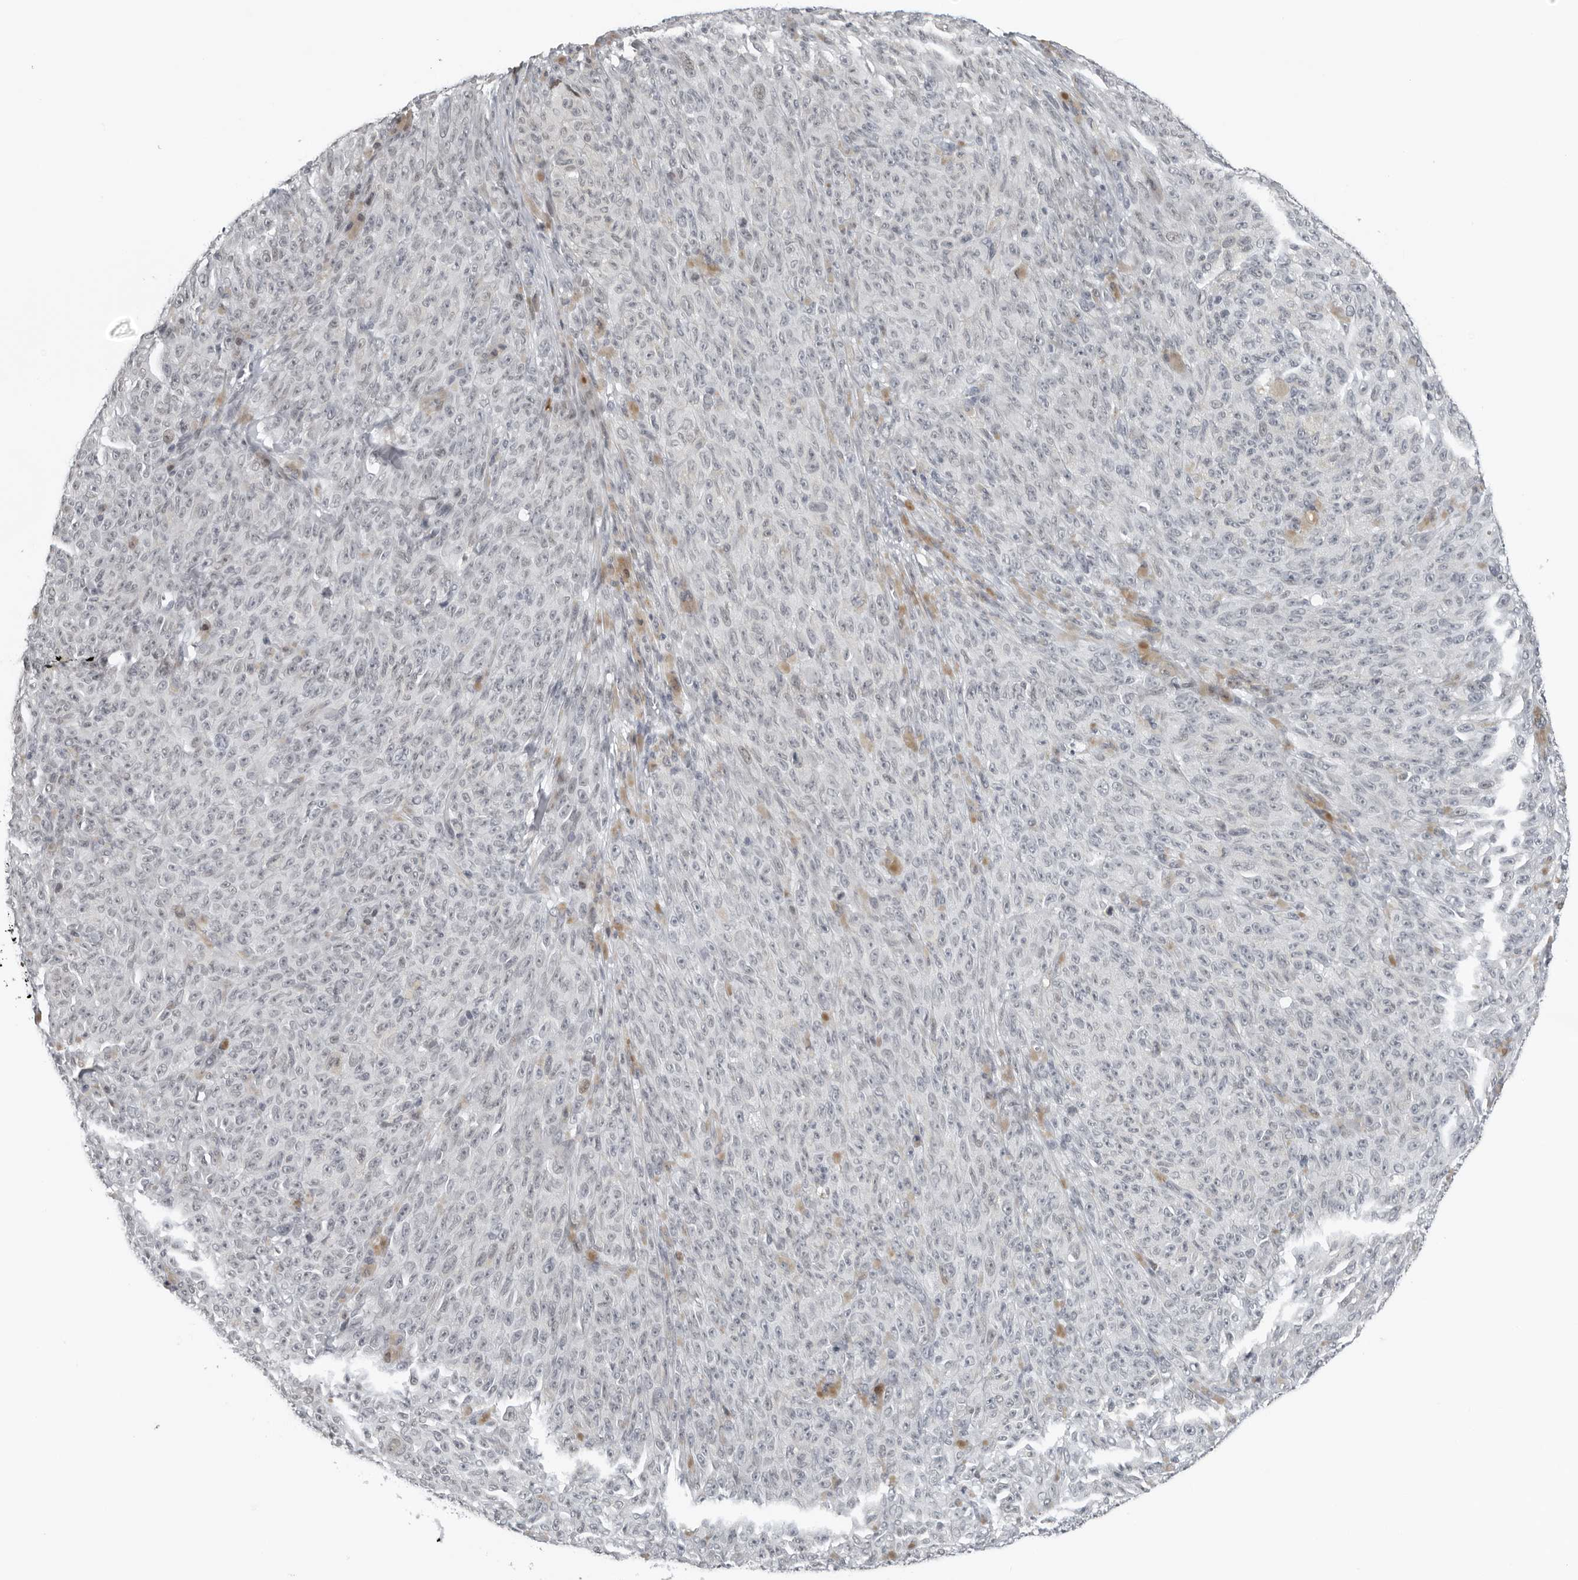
{"staining": {"intensity": "negative", "quantity": "none", "location": "none"}, "tissue": "melanoma", "cell_type": "Tumor cells", "image_type": "cancer", "snomed": [{"axis": "morphology", "description": "Malignant melanoma, NOS"}, {"axis": "topography", "description": "Skin"}], "caption": "Tumor cells show no significant protein staining in melanoma.", "gene": "PPP1R42", "patient": {"sex": "female", "age": 82}}